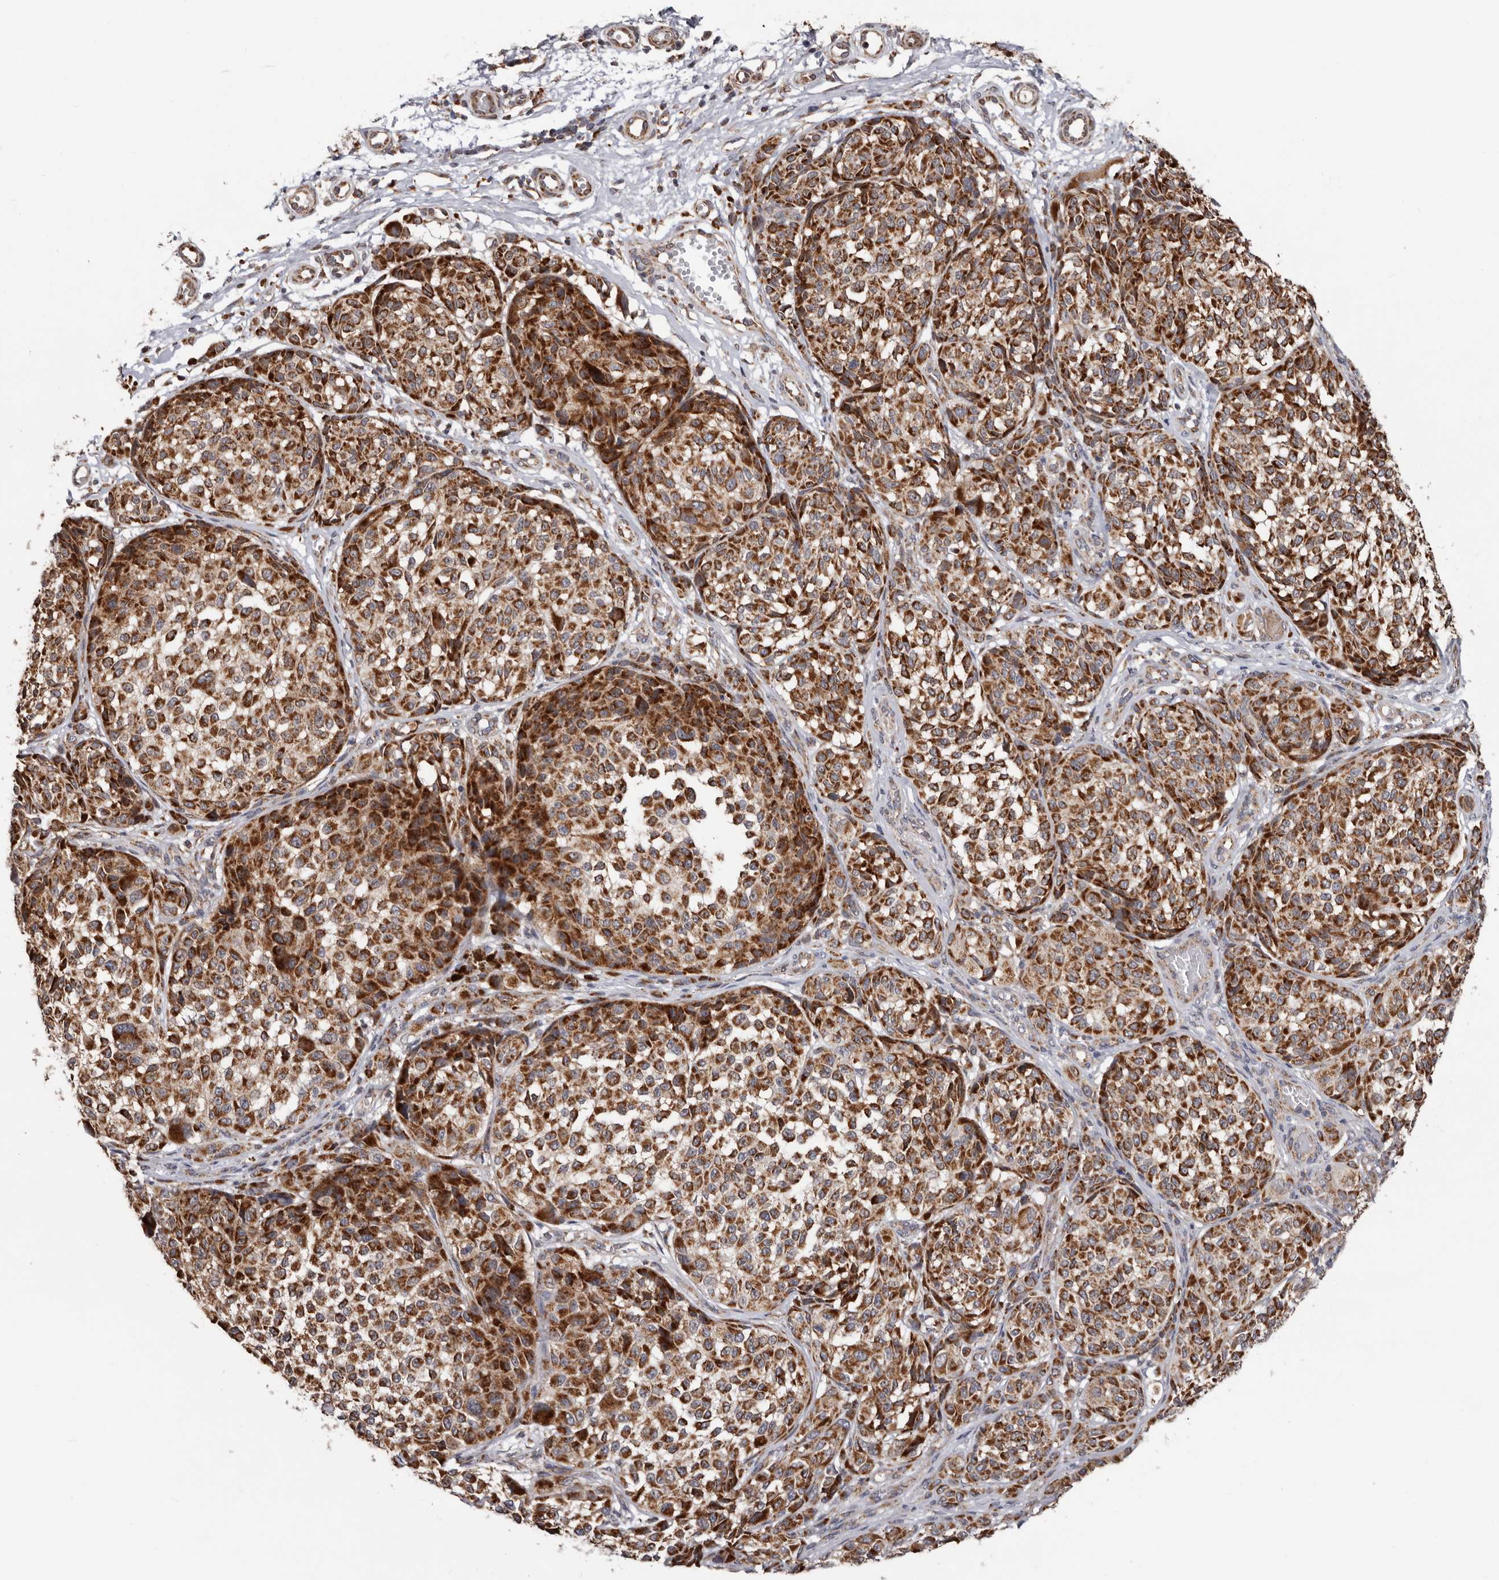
{"staining": {"intensity": "strong", "quantity": ">75%", "location": "cytoplasmic/membranous"}, "tissue": "melanoma", "cell_type": "Tumor cells", "image_type": "cancer", "snomed": [{"axis": "morphology", "description": "Malignant melanoma, NOS"}, {"axis": "topography", "description": "Skin"}], "caption": "Malignant melanoma stained with immunohistochemistry (IHC) shows strong cytoplasmic/membranous positivity in about >75% of tumor cells.", "gene": "MRPL18", "patient": {"sex": "male", "age": 83}}